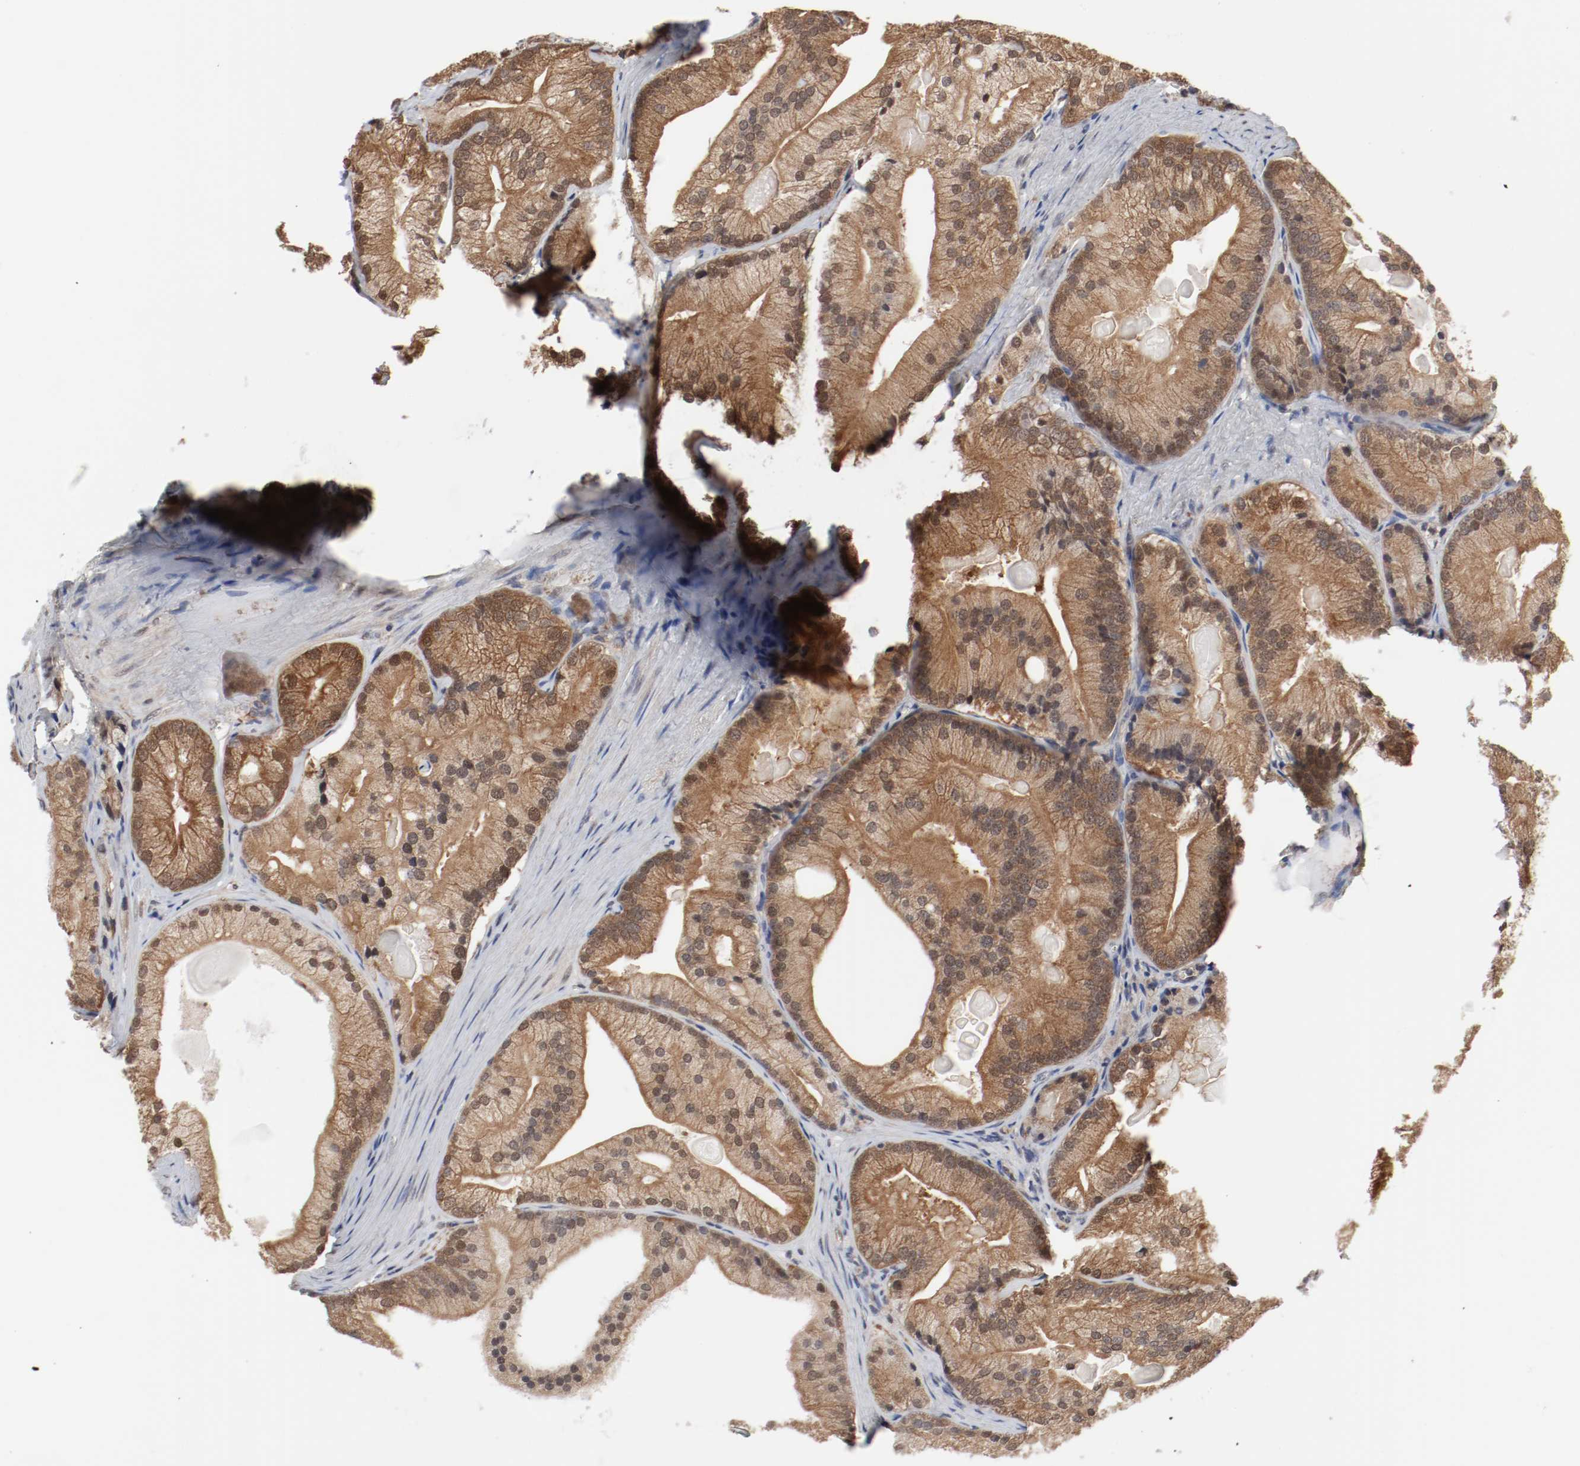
{"staining": {"intensity": "moderate", "quantity": ">75%", "location": "cytoplasmic/membranous,nuclear"}, "tissue": "prostate cancer", "cell_type": "Tumor cells", "image_type": "cancer", "snomed": [{"axis": "morphology", "description": "Adenocarcinoma, Low grade"}, {"axis": "topography", "description": "Prostate"}], "caption": "Immunohistochemical staining of prostate cancer displays moderate cytoplasmic/membranous and nuclear protein staining in approximately >75% of tumor cells.", "gene": "AFG3L2", "patient": {"sex": "male", "age": 69}}